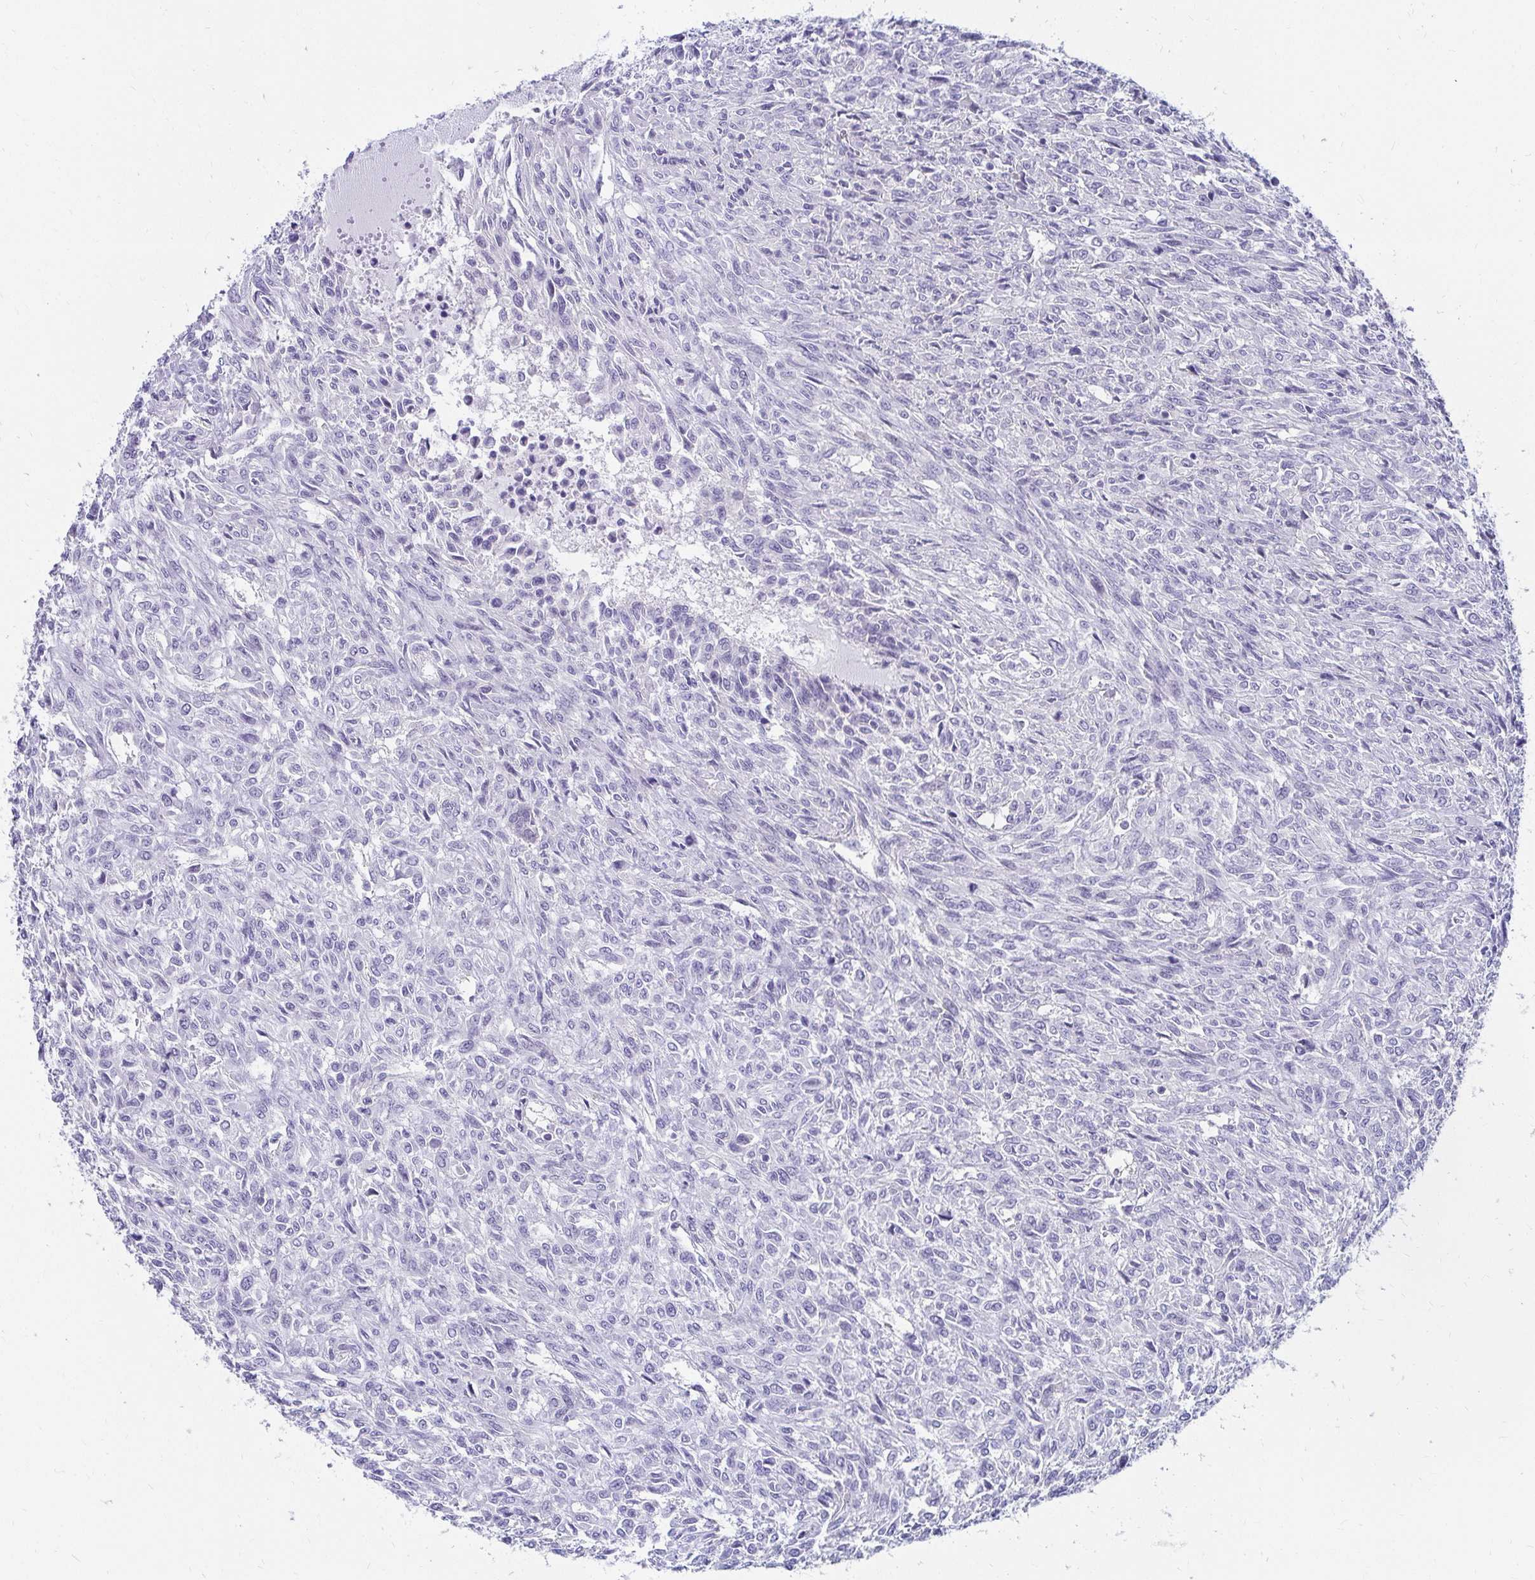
{"staining": {"intensity": "negative", "quantity": "none", "location": "none"}, "tissue": "renal cancer", "cell_type": "Tumor cells", "image_type": "cancer", "snomed": [{"axis": "morphology", "description": "Adenocarcinoma, NOS"}, {"axis": "topography", "description": "Kidney"}], "caption": "Micrograph shows no protein expression in tumor cells of renal adenocarcinoma tissue.", "gene": "C19orf81", "patient": {"sex": "male", "age": 58}}